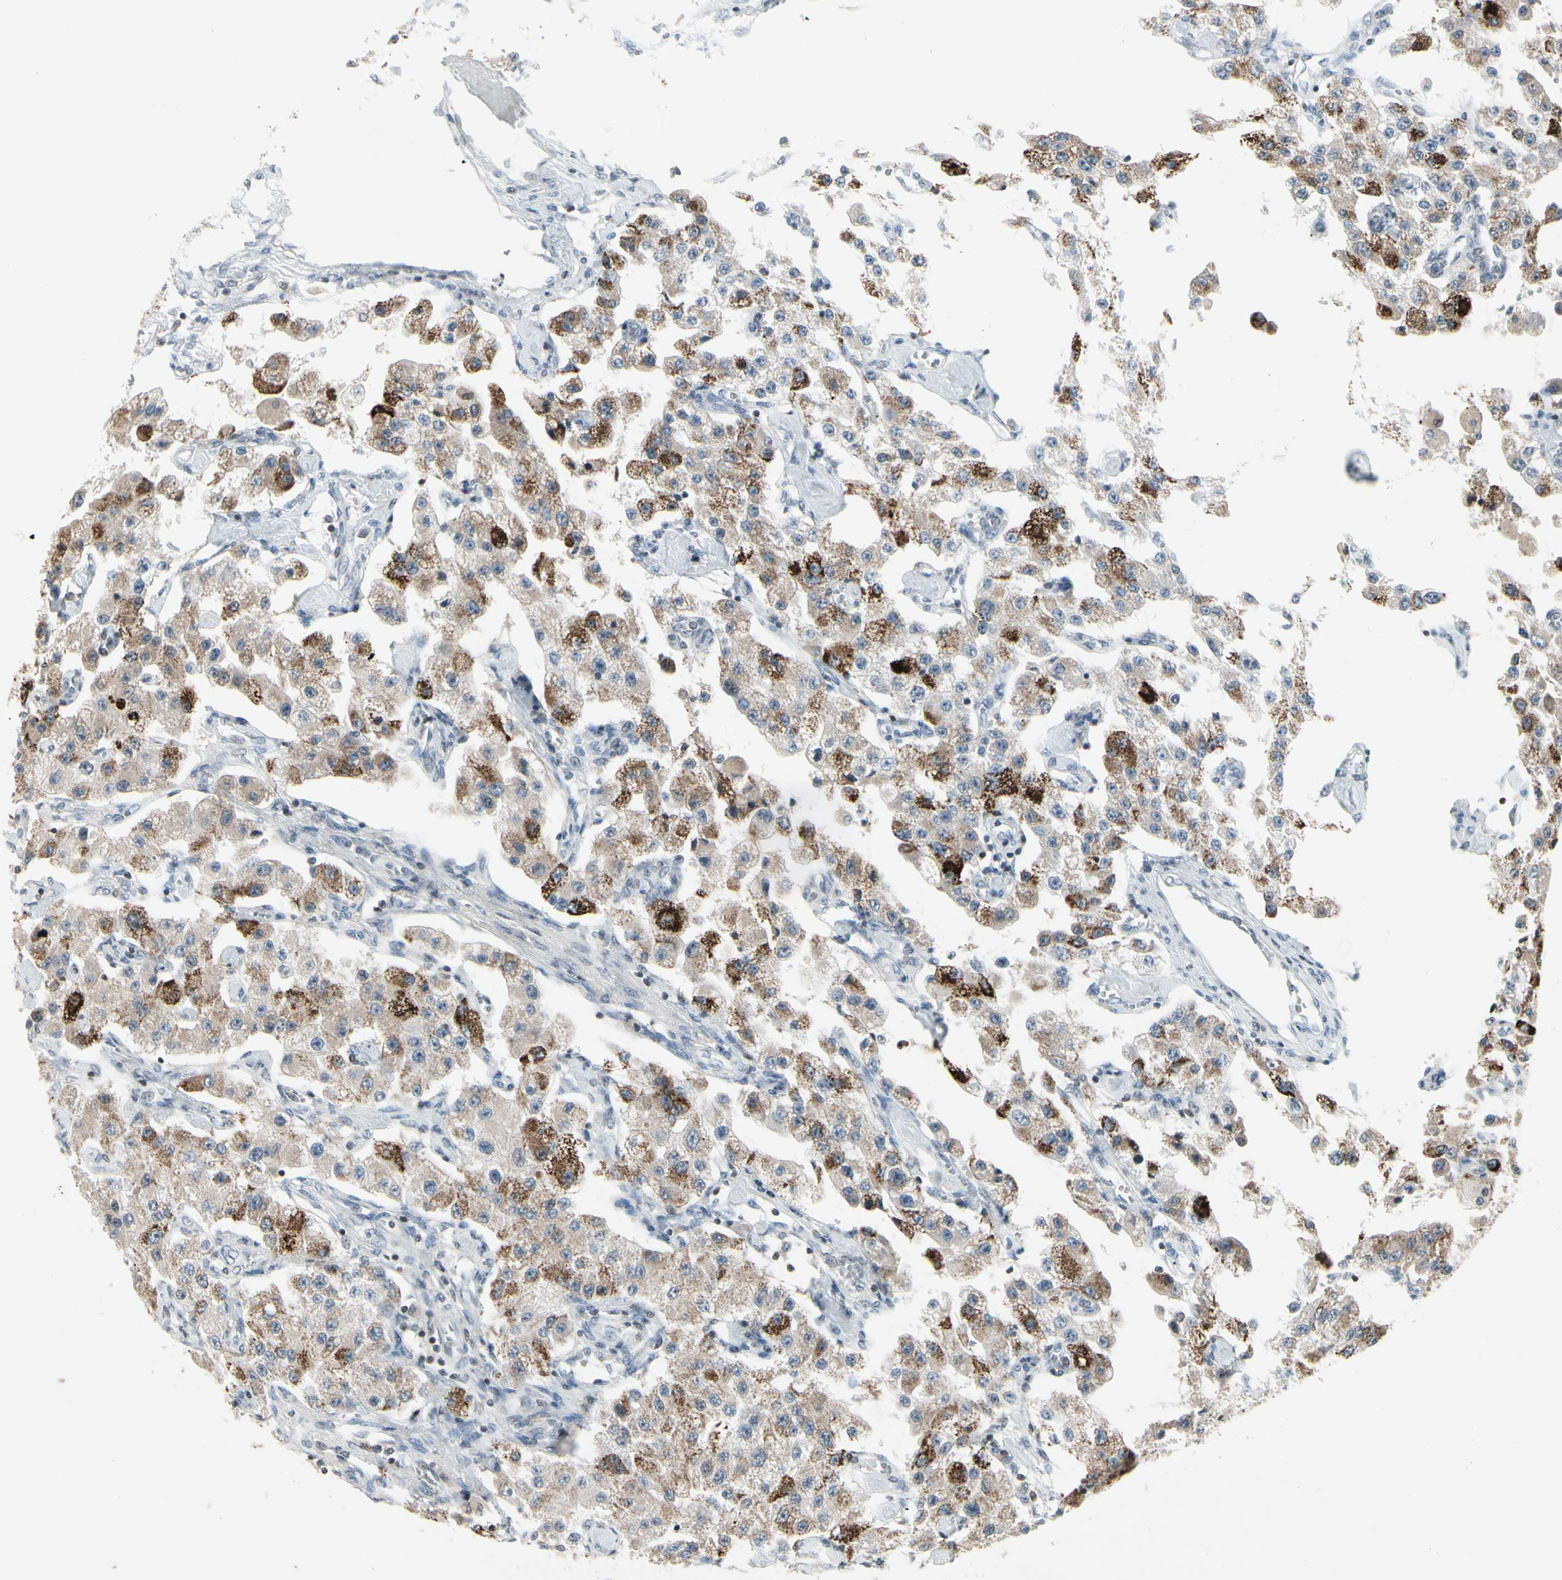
{"staining": {"intensity": "strong", "quantity": "25%-75%", "location": "cytoplasmic/membranous"}, "tissue": "carcinoid", "cell_type": "Tumor cells", "image_type": "cancer", "snomed": [{"axis": "morphology", "description": "Carcinoid, malignant, NOS"}, {"axis": "topography", "description": "Pancreas"}], "caption": "Immunohistochemistry of malignant carcinoid displays high levels of strong cytoplasmic/membranous positivity in approximately 25%-75% of tumor cells.", "gene": "ARG2", "patient": {"sex": "male", "age": 41}}